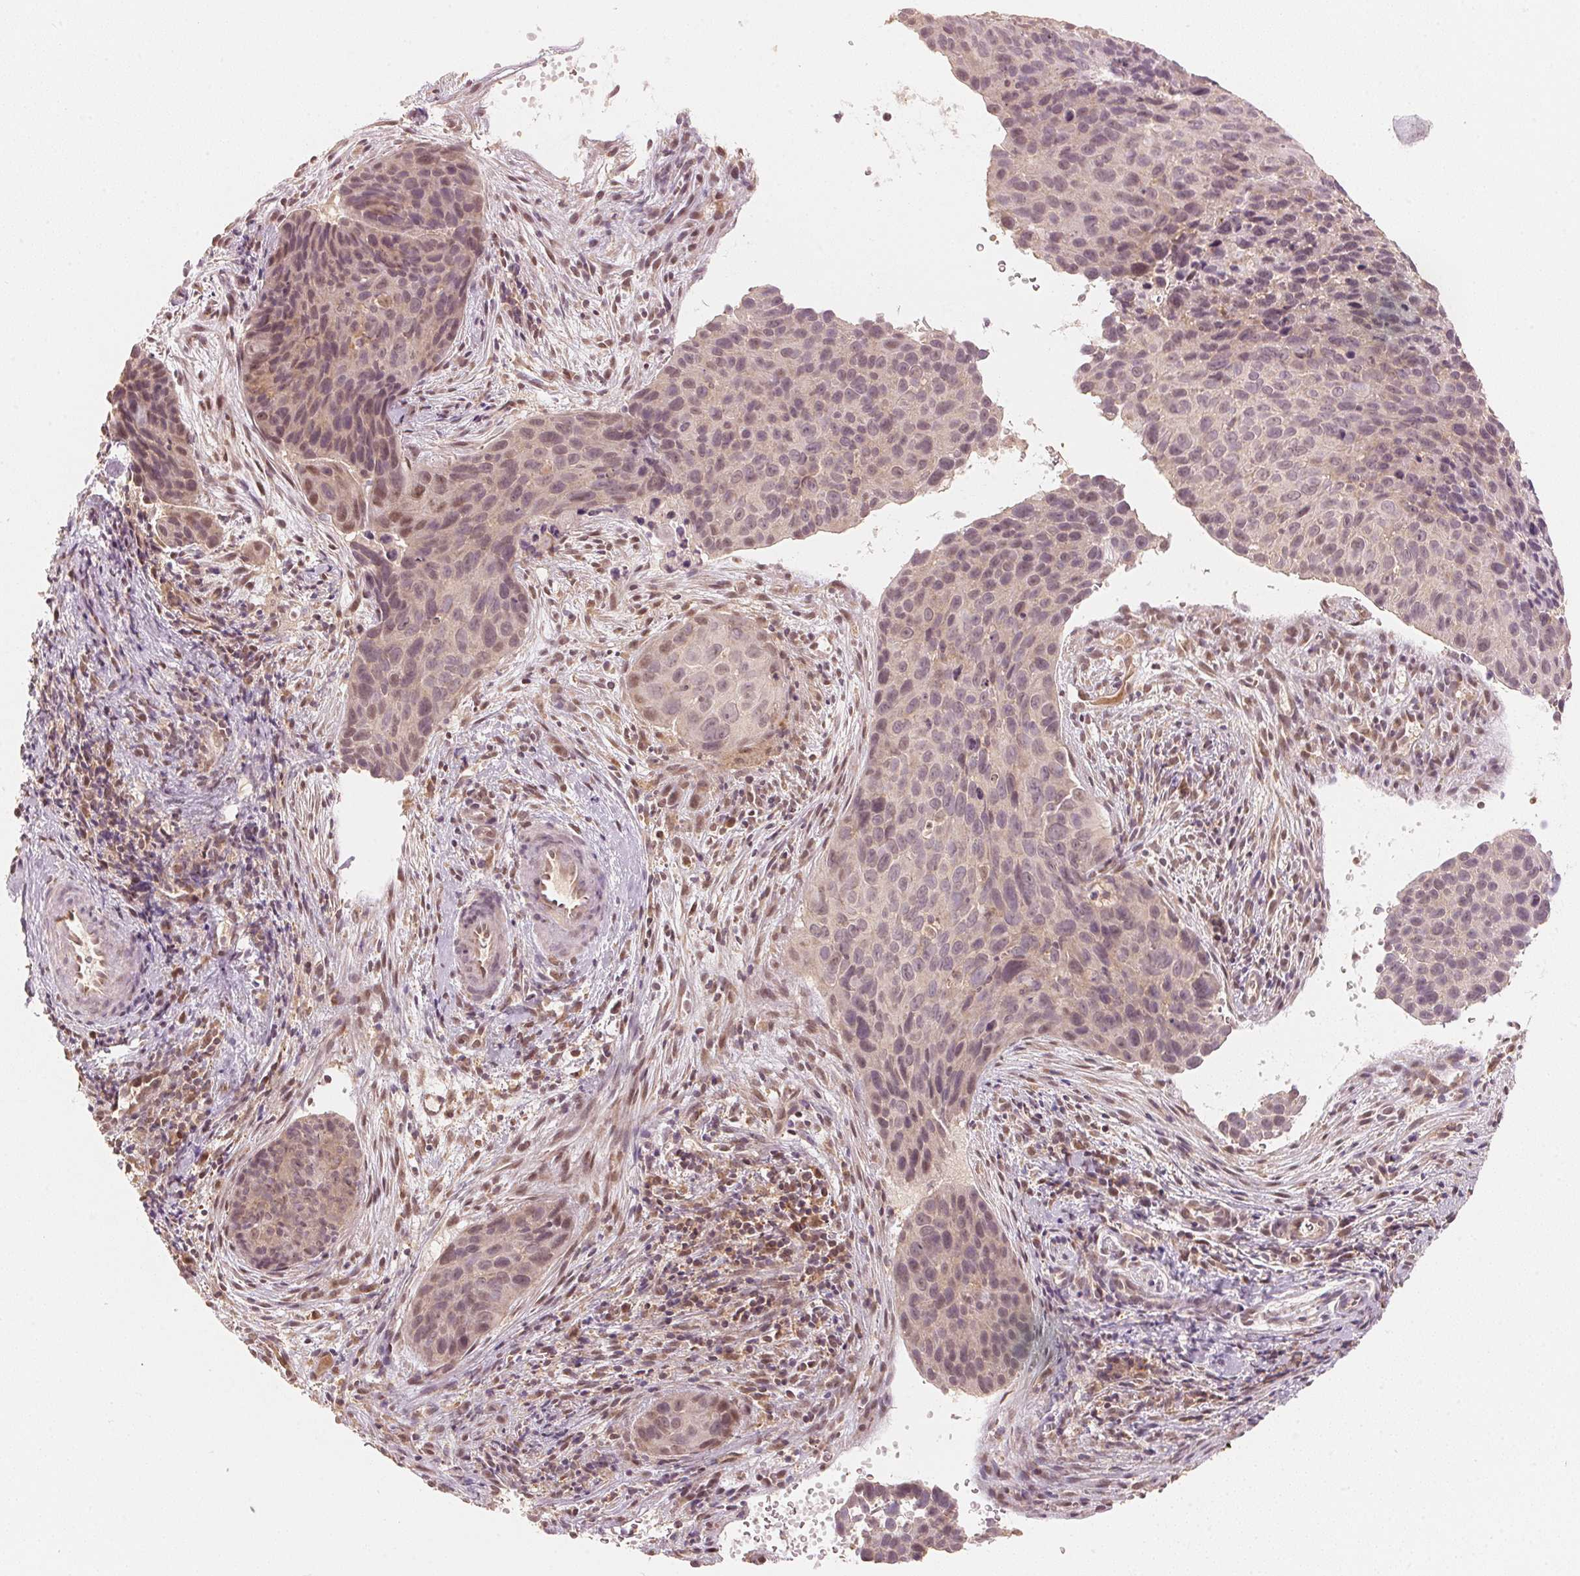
{"staining": {"intensity": "weak", "quantity": "25%-75%", "location": "cytoplasmic/membranous,nuclear"}, "tissue": "cervical cancer", "cell_type": "Tumor cells", "image_type": "cancer", "snomed": [{"axis": "morphology", "description": "Squamous cell carcinoma, NOS"}, {"axis": "topography", "description": "Cervix"}], "caption": "This histopathology image shows immunohistochemistry (IHC) staining of human cervical cancer (squamous cell carcinoma), with low weak cytoplasmic/membranous and nuclear staining in approximately 25%-75% of tumor cells.", "gene": "C2orf73", "patient": {"sex": "female", "age": 35}}